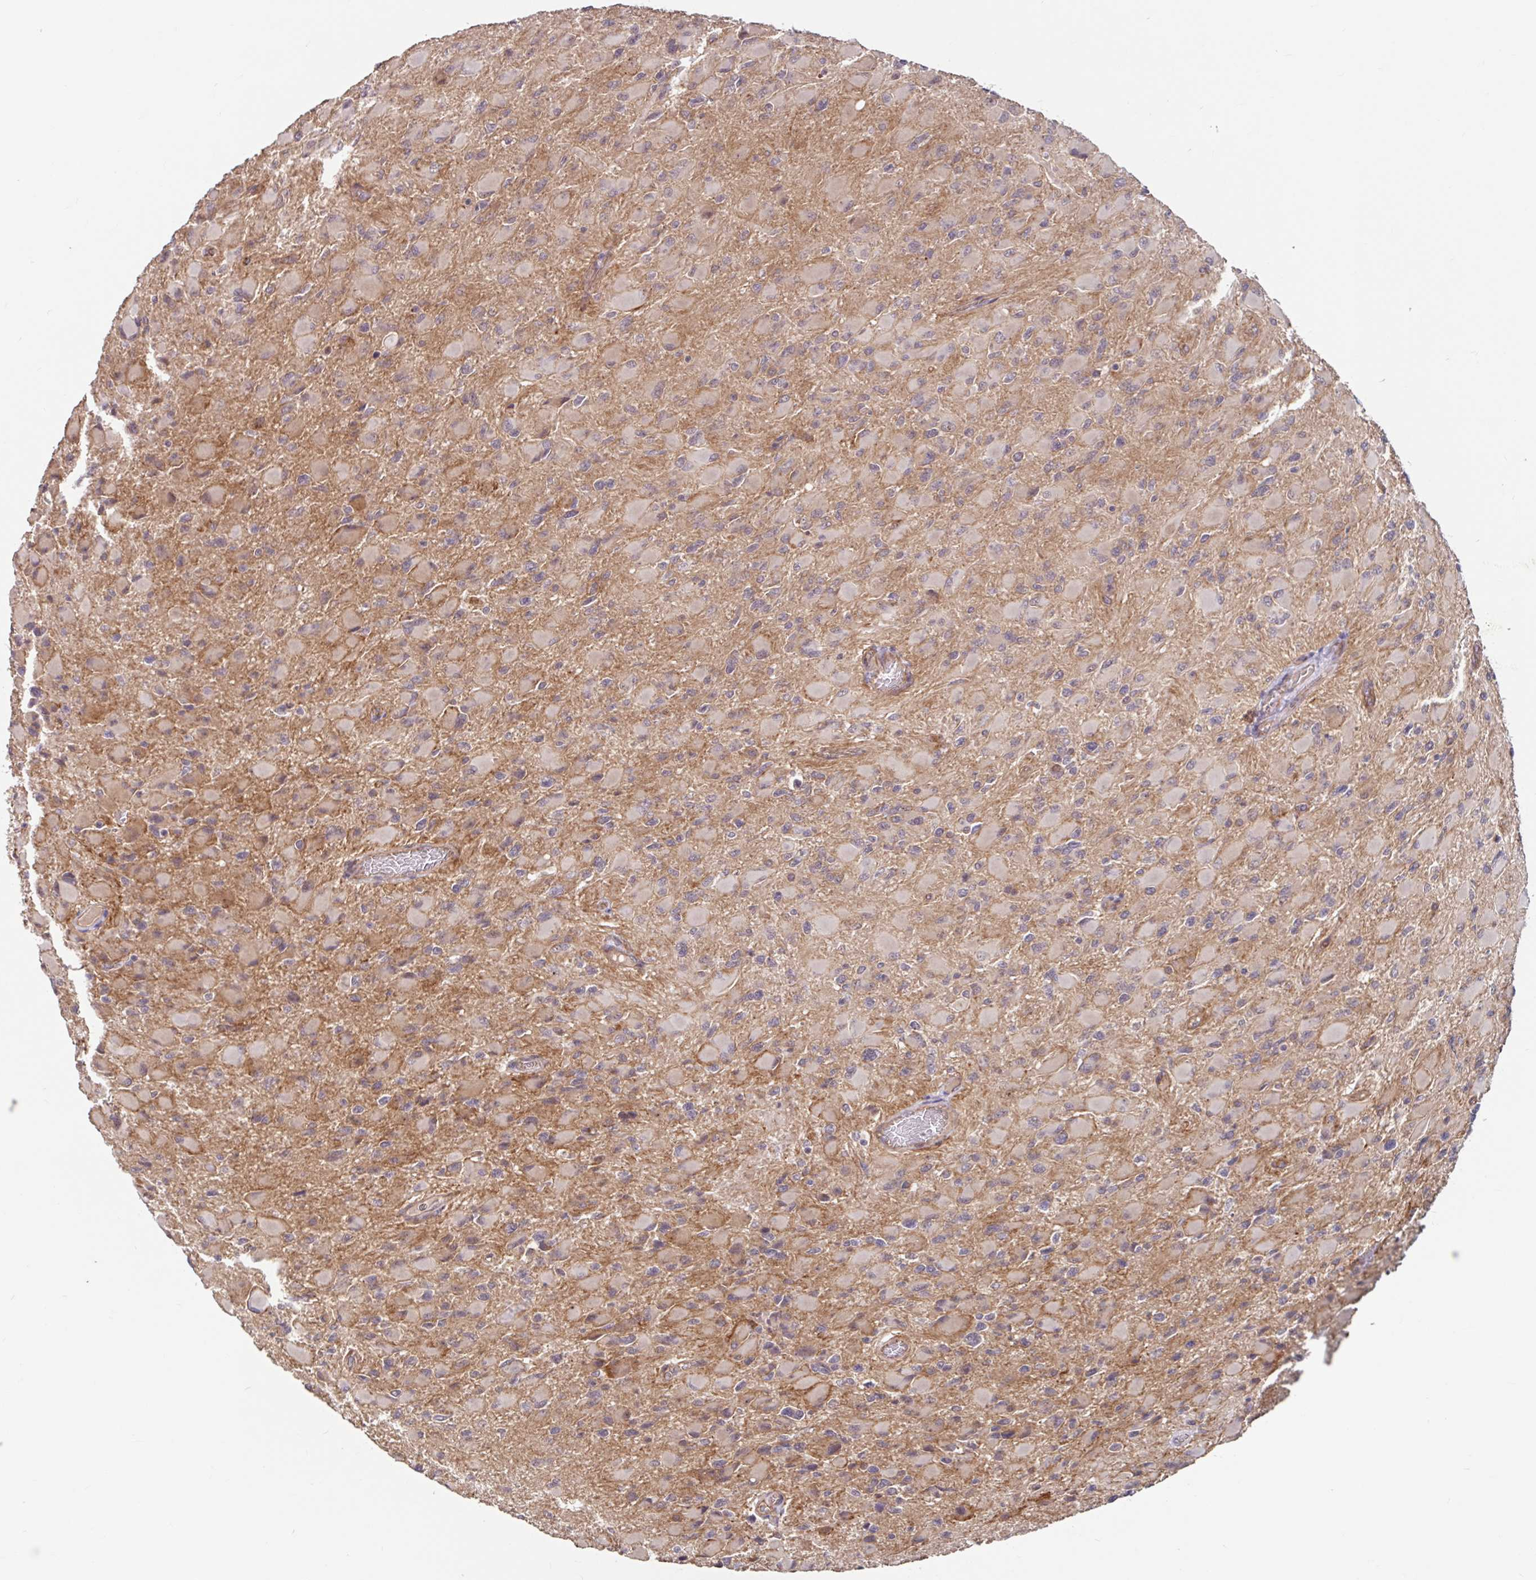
{"staining": {"intensity": "negative", "quantity": "none", "location": "none"}, "tissue": "glioma", "cell_type": "Tumor cells", "image_type": "cancer", "snomed": [{"axis": "morphology", "description": "Glioma, malignant, High grade"}, {"axis": "topography", "description": "Cerebral cortex"}], "caption": "Tumor cells show no significant protein staining in glioma.", "gene": "STYXL1", "patient": {"sex": "female", "age": 36}}